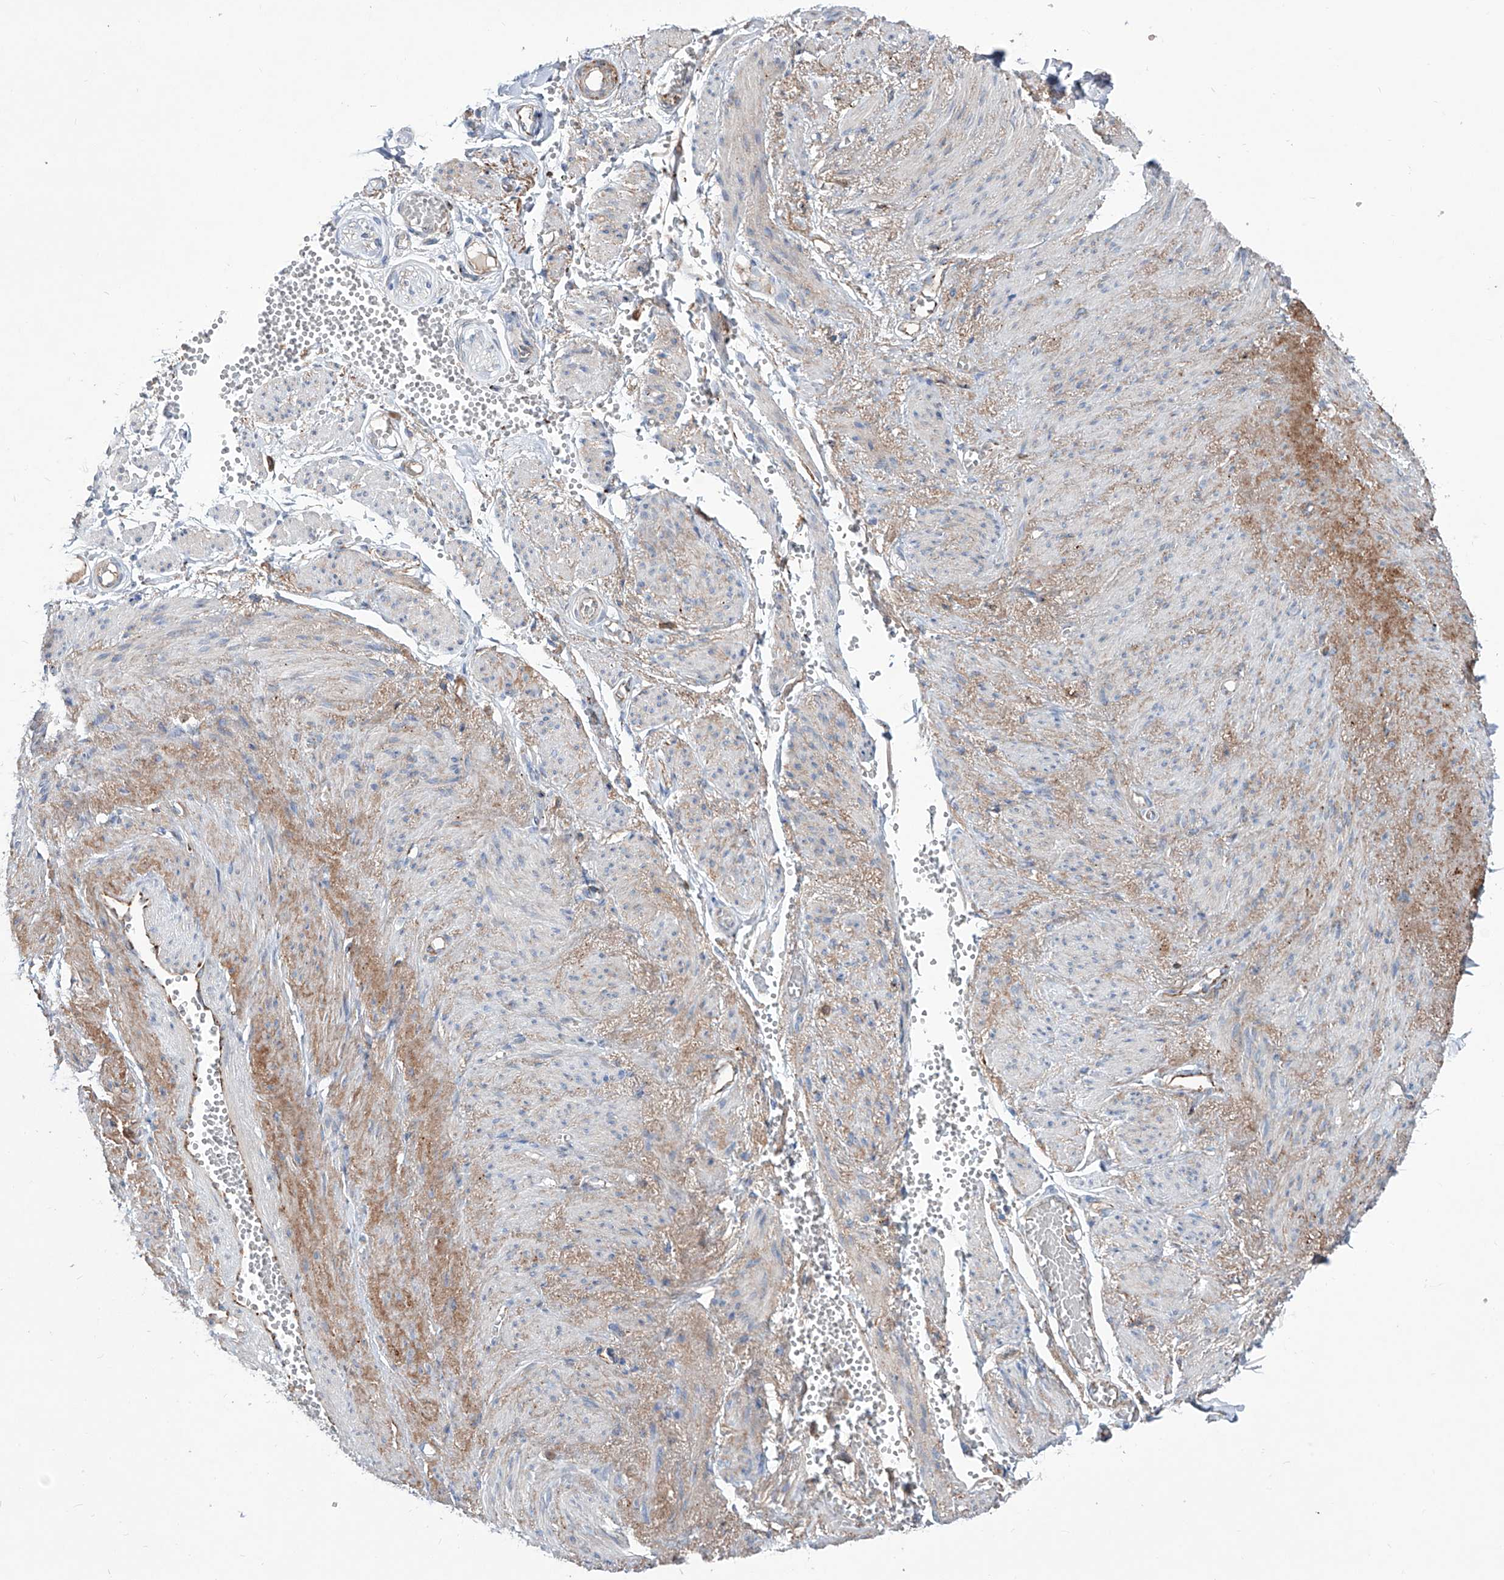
{"staining": {"intensity": "moderate", "quantity": ">75%", "location": "cytoplasmic/membranous"}, "tissue": "adipose tissue", "cell_type": "Adipocytes", "image_type": "normal", "snomed": [{"axis": "morphology", "description": "Normal tissue, NOS"}, {"axis": "topography", "description": "Smooth muscle"}, {"axis": "topography", "description": "Peripheral nerve tissue"}], "caption": "Immunohistochemistry (IHC) of benign human adipose tissue shows medium levels of moderate cytoplasmic/membranous staining in about >75% of adipocytes. (Brightfield microscopy of DAB IHC at high magnification).", "gene": "CDH5", "patient": {"sex": "female", "age": 39}}